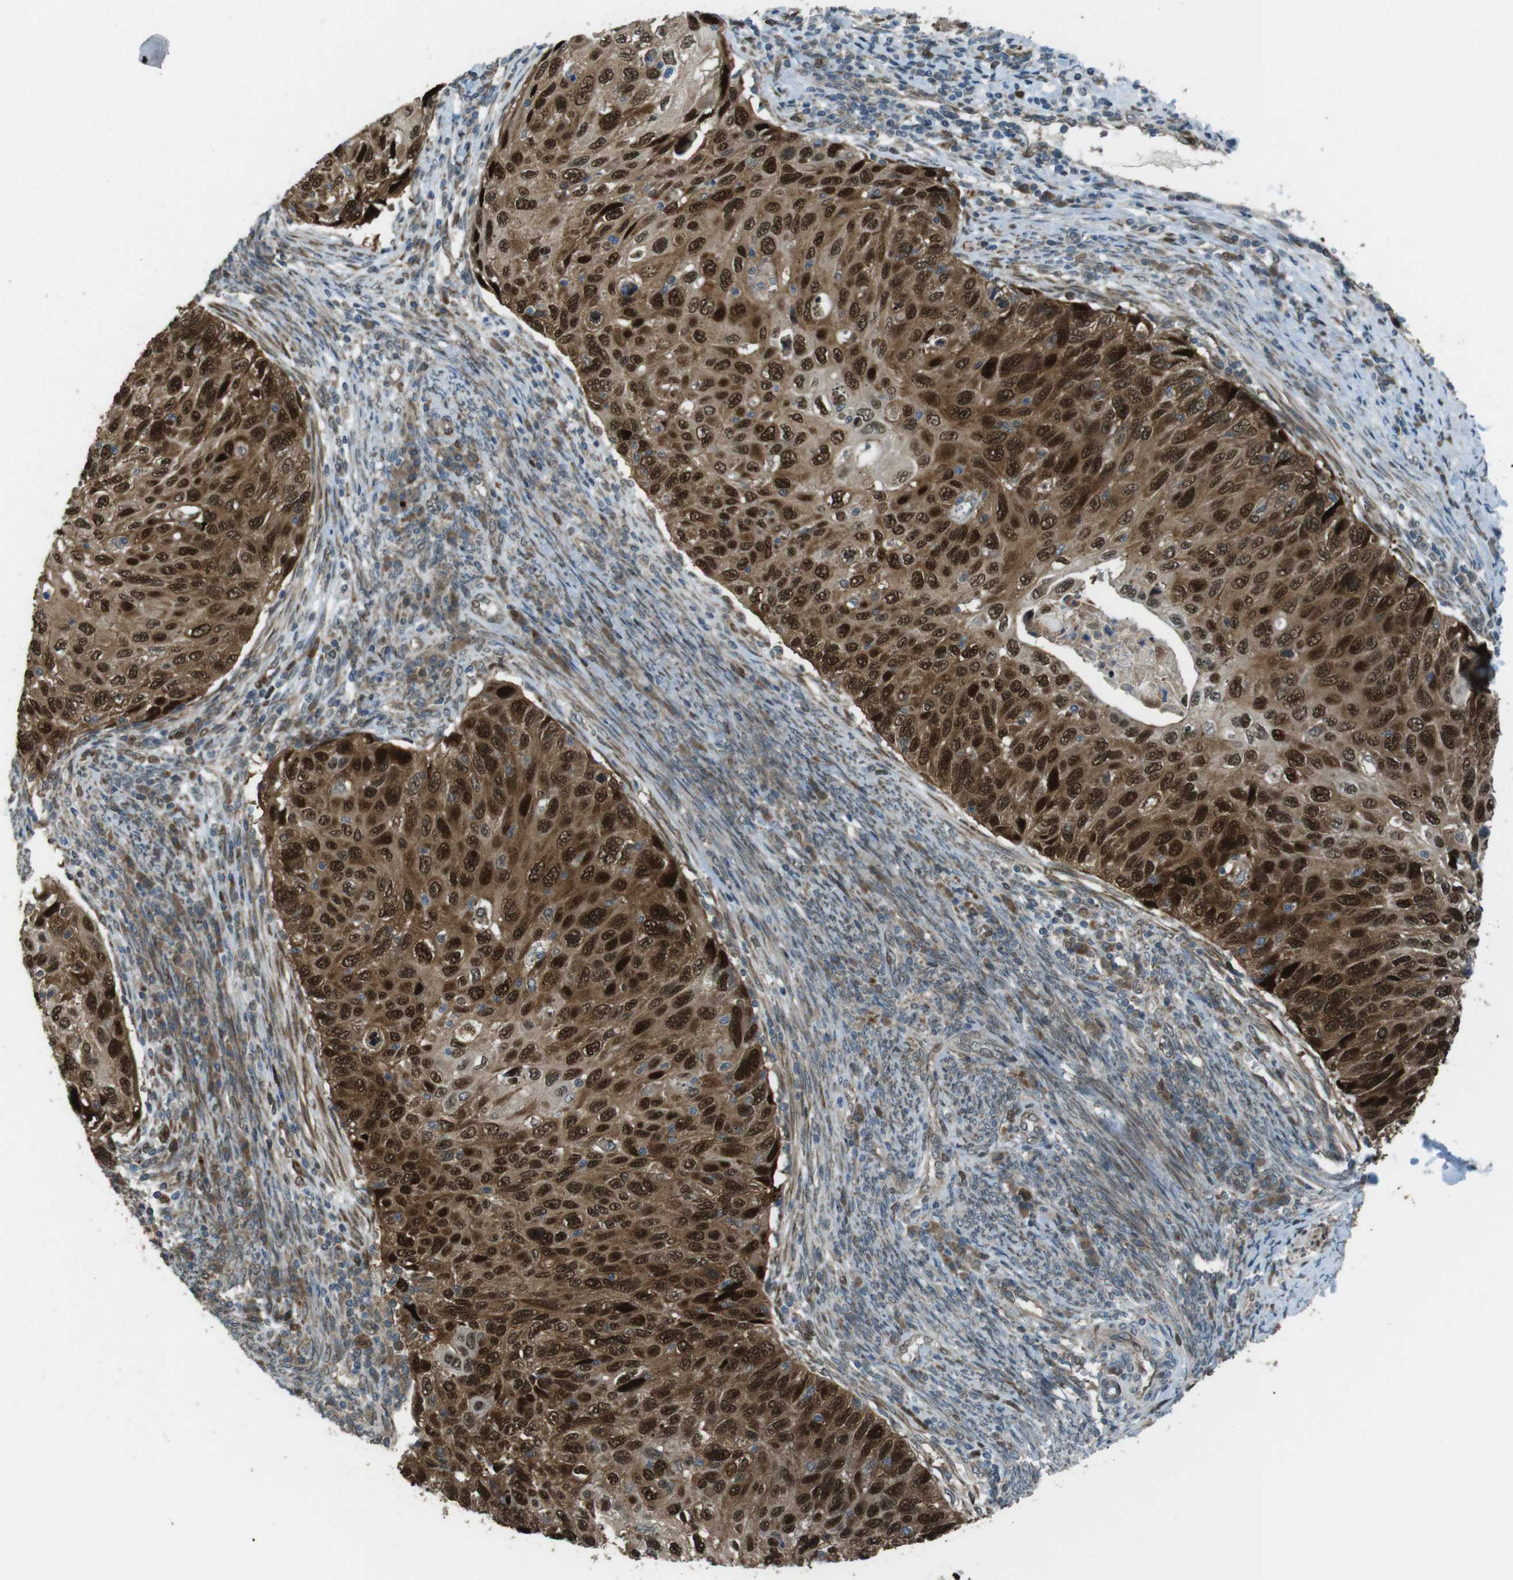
{"staining": {"intensity": "strong", "quantity": ">75%", "location": "cytoplasmic/membranous,nuclear"}, "tissue": "cervical cancer", "cell_type": "Tumor cells", "image_type": "cancer", "snomed": [{"axis": "morphology", "description": "Squamous cell carcinoma, NOS"}, {"axis": "topography", "description": "Cervix"}], "caption": "This is a photomicrograph of immunohistochemistry staining of cervical cancer (squamous cell carcinoma), which shows strong staining in the cytoplasmic/membranous and nuclear of tumor cells.", "gene": "ZNF330", "patient": {"sex": "female", "age": 70}}